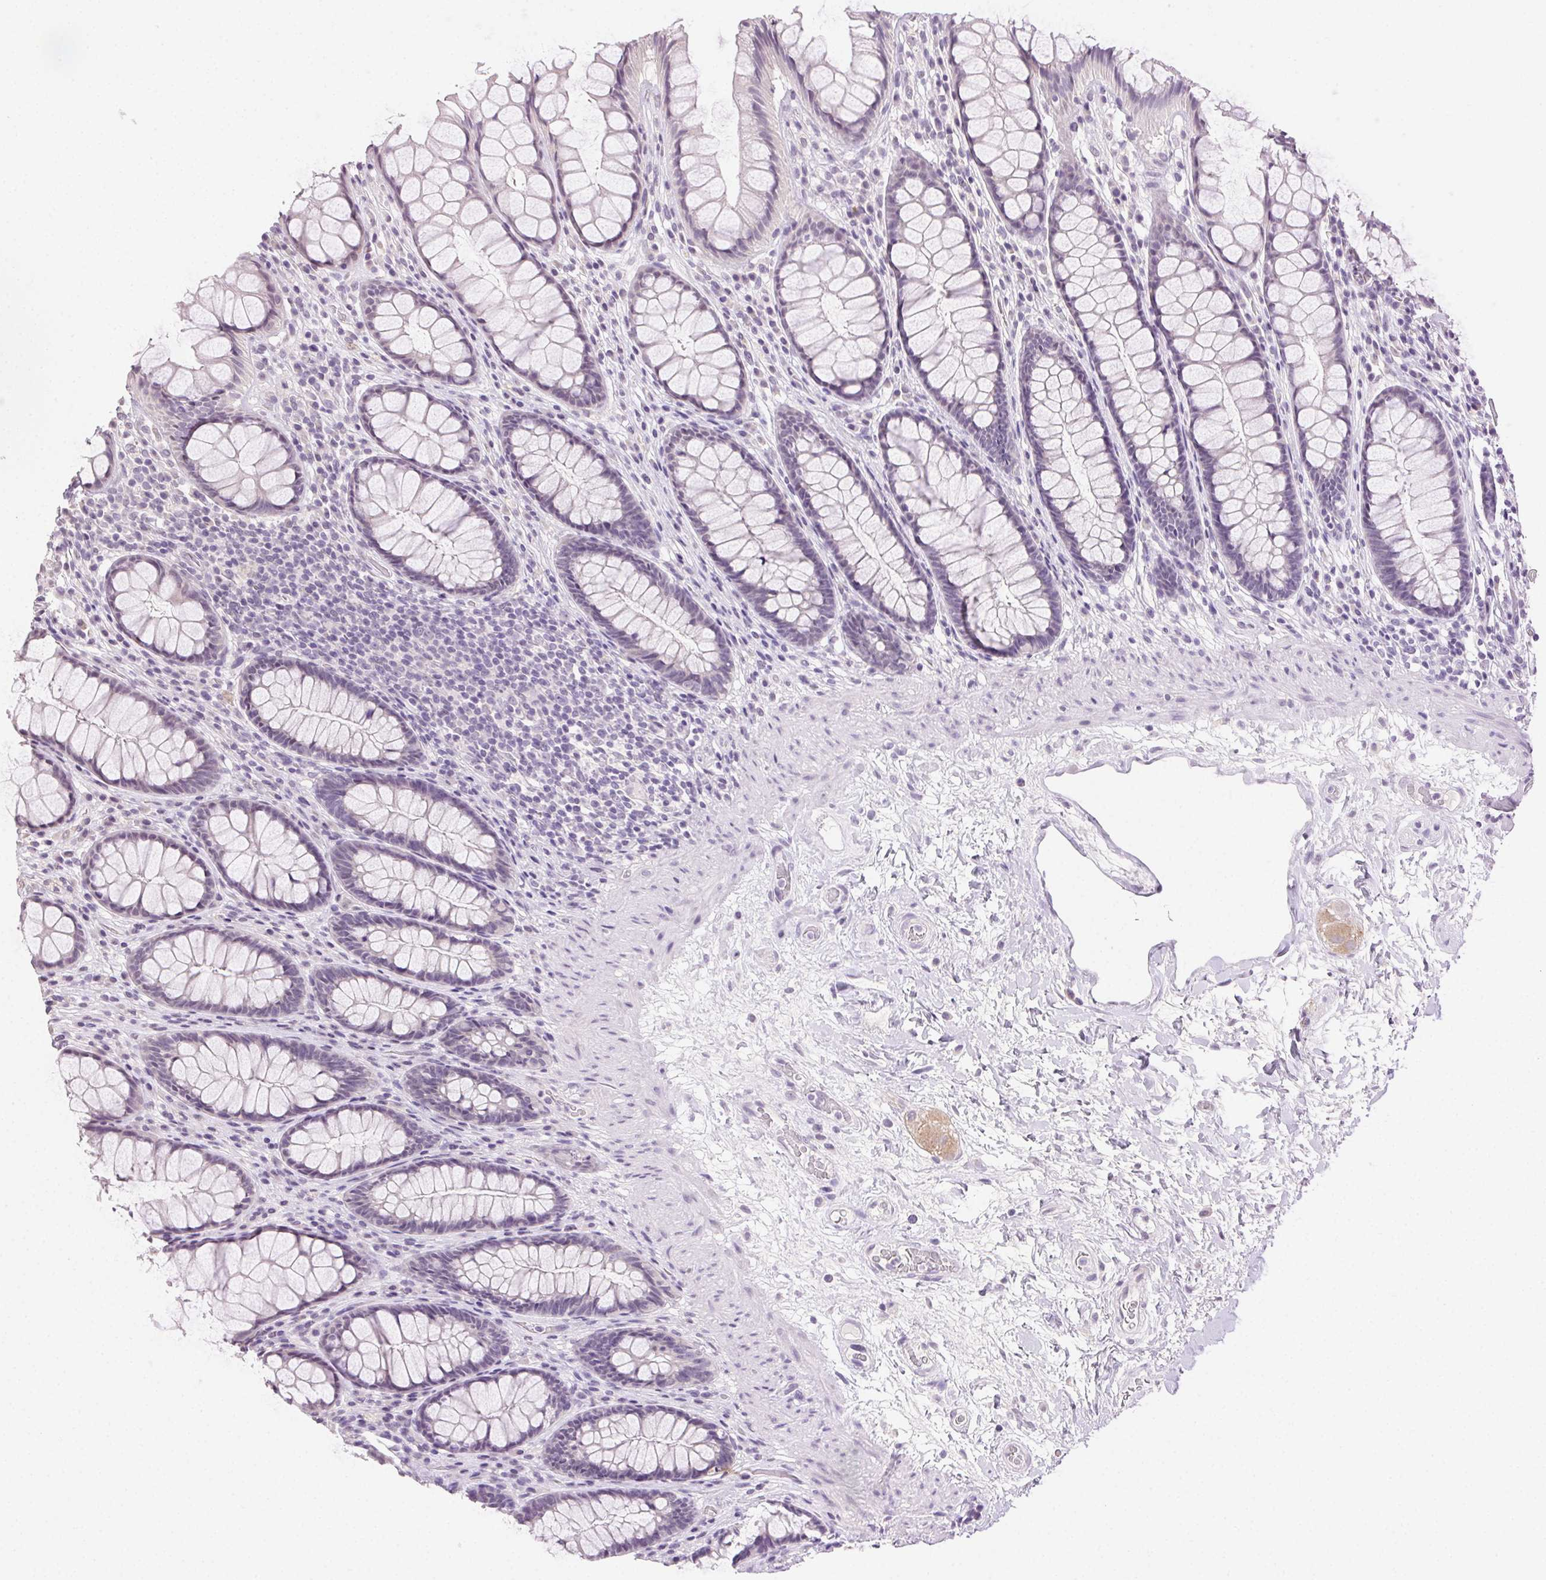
{"staining": {"intensity": "negative", "quantity": "none", "location": "none"}, "tissue": "rectum", "cell_type": "Glandular cells", "image_type": "normal", "snomed": [{"axis": "morphology", "description": "Normal tissue, NOS"}, {"axis": "topography", "description": "Rectum"}], "caption": "DAB (3,3'-diaminobenzidine) immunohistochemical staining of normal rectum displays no significant staining in glandular cells.", "gene": "CLDN10", "patient": {"sex": "male", "age": 72}}